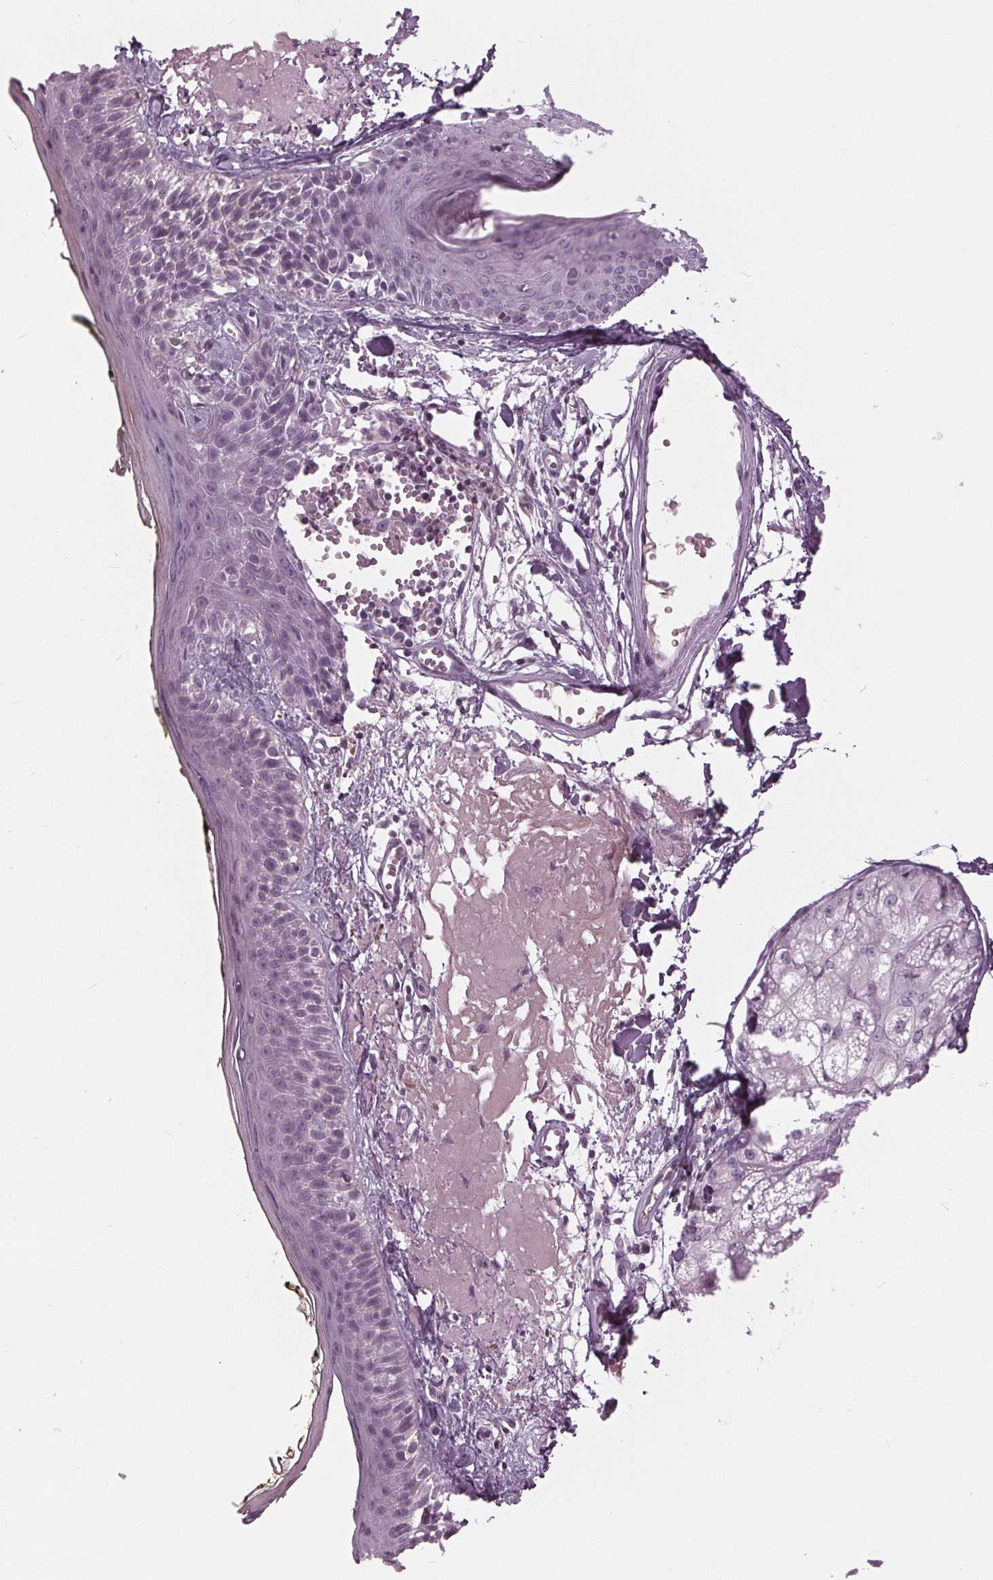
{"staining": {"intensity": "negative", "quantity": "none", "location": "none"}, "tissue": "skin", "cell_type": "Fibroblasts", "image_type": "normal", "snomed": [{"axis": "morphology", "description": "Normal tissue, NOS"}, {"axis": "topography", "description": "Skin"}], "caption": "The photomicrograph demonstrates no staining of fibroblasts in unremarkable skin.", "gene": "SLC9A4", "patient": {"sex": "male", "age": 76}}